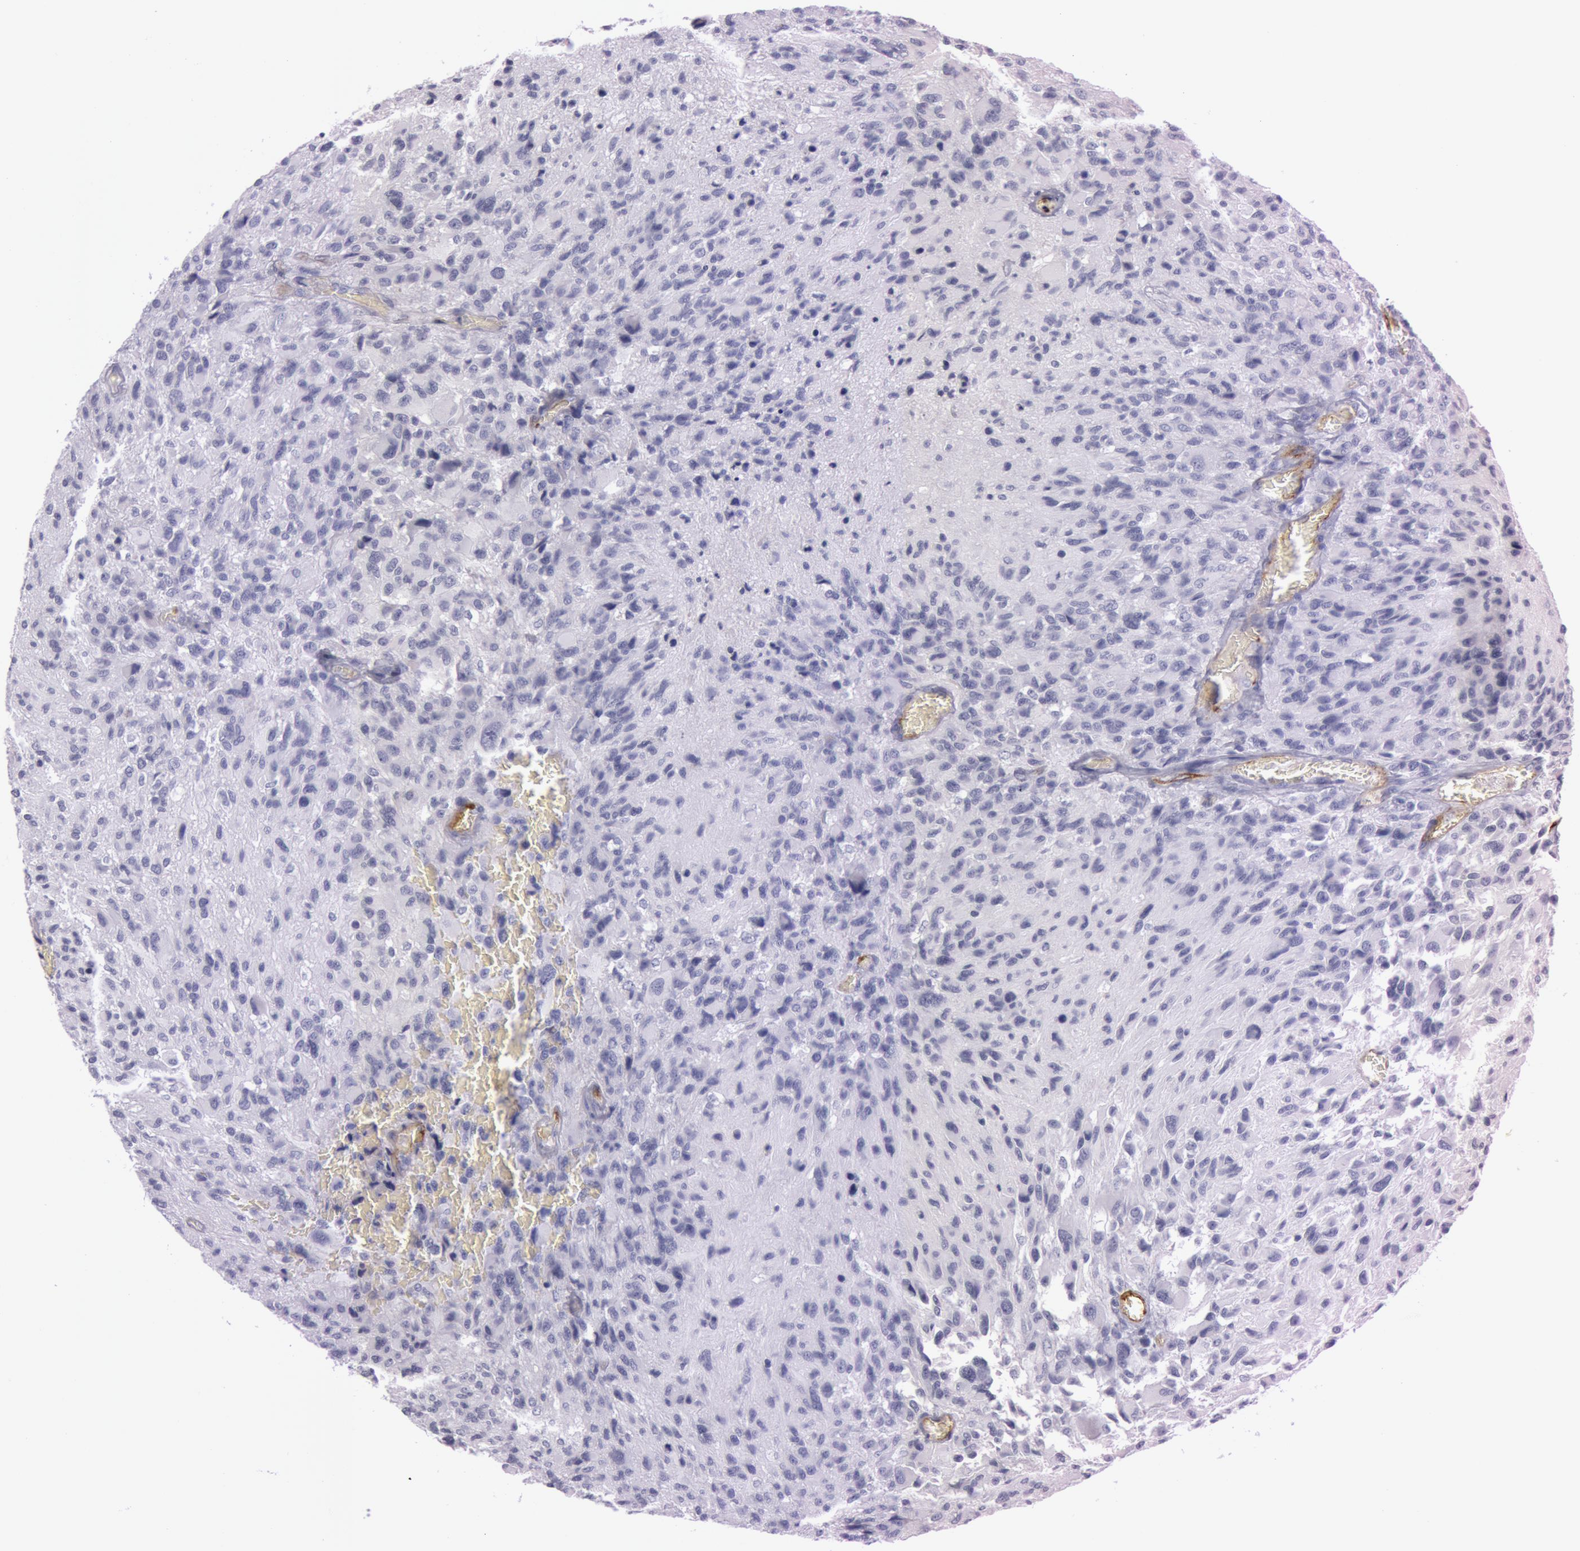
{"staining": {"intensity": "negative", "quantity": "none", "location": "none"}, "tissue": "glioma", "cell_type": "Tumor cells", "image_type": "cancer", "snomed": [{"axis": "morphology", "description": "Glioma, malignant, High grade"}, {"axis": "topography", "description": "Brain"}], "caption": "IHC of glioma exhibits no expression in tumor cells.", "gene": "FOLH1", "patient": {"sex": "male", "age": 69}}